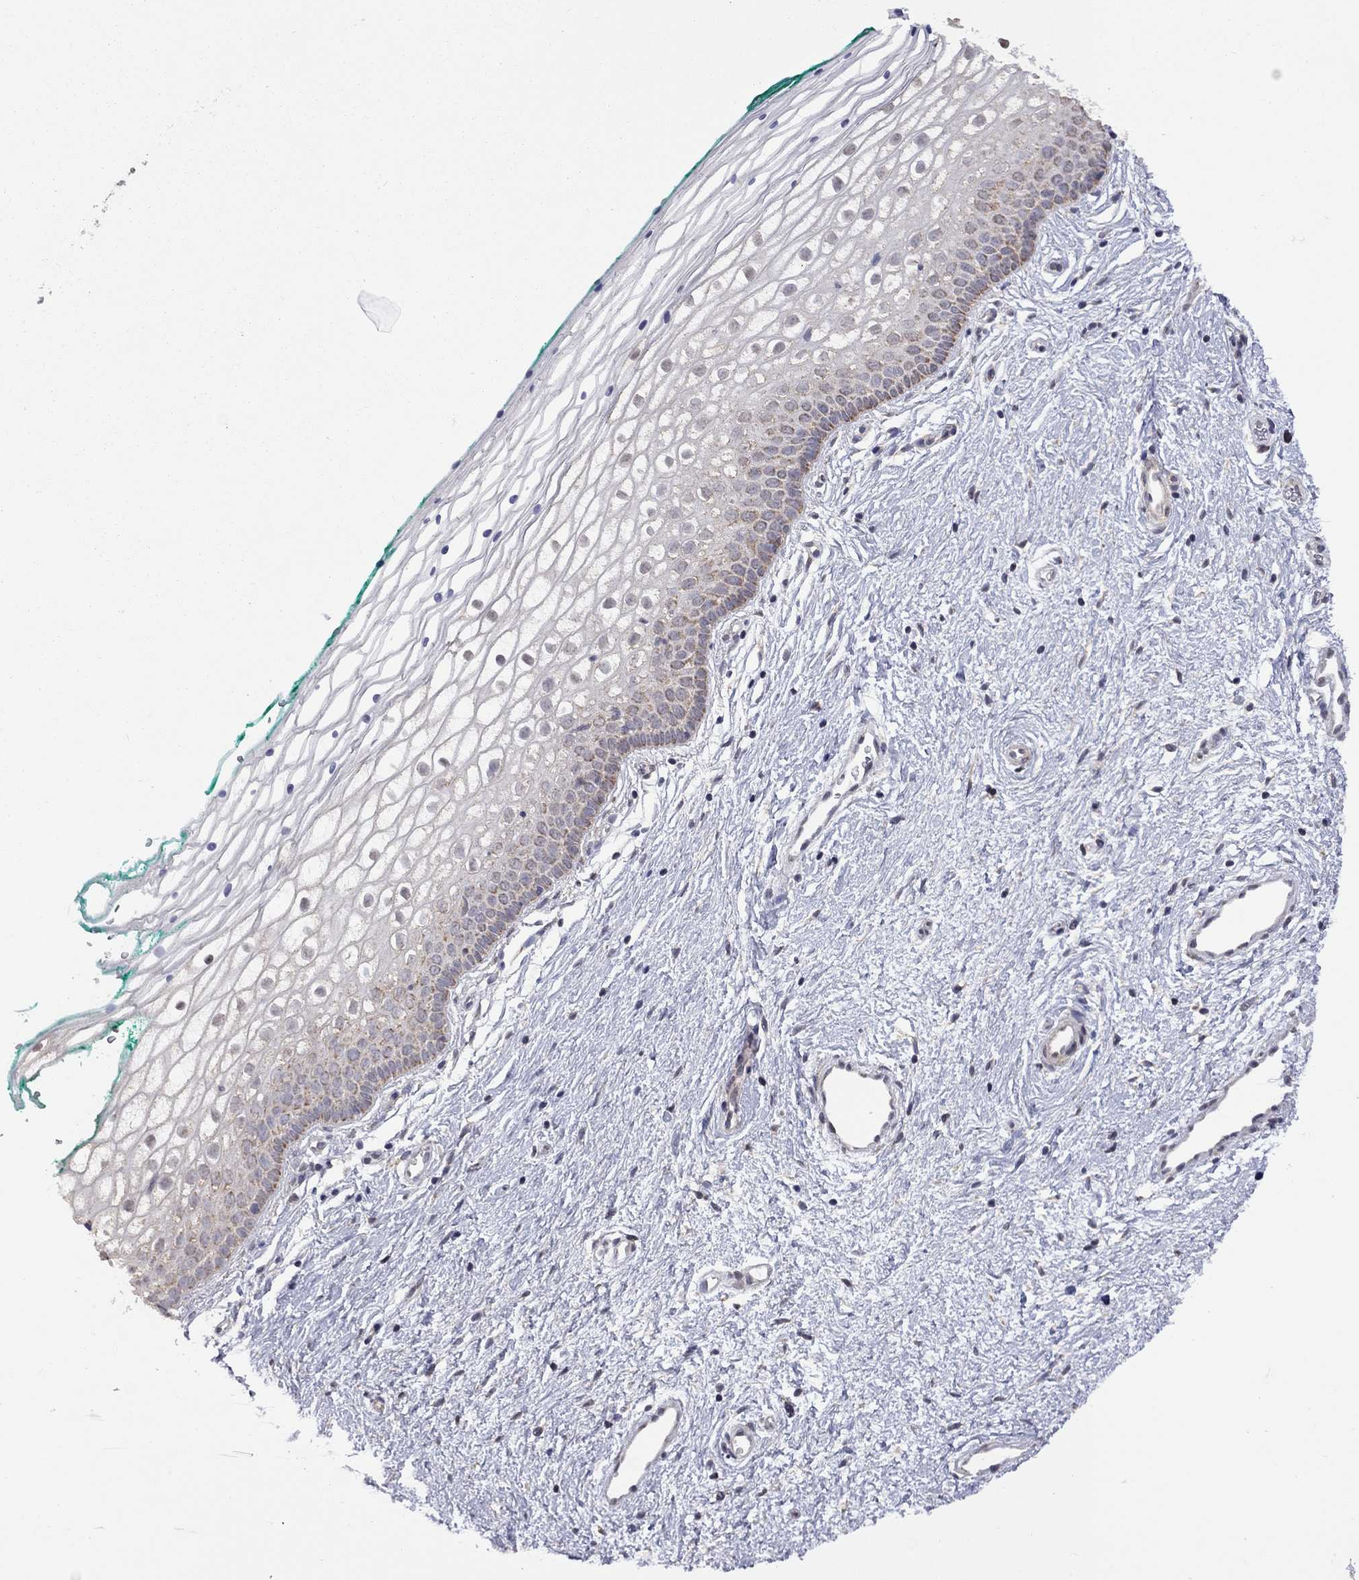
{"staining": {"intensity": "moderate", "quantity": "<25%", "location": "cytoplasmic/membranous"}, "tissue": "vagina", "cell_type": "Squamous epithelial cells", "image_type": "normal", "snomed": [{"axis": "morphology", "description": "Normal tissue, NOS"}, {"axis": "topography", "description": "Vagina"}], "caption": "Vagina was stained to show a protein in brown. There is low levels of moderate cytoplasmic/membranous staining in approximately <25% of squamous epithelial cells. (DAB (3,3'-diaminobenzidine) = brown stain, brightfield microscopy at high magnification).", "gene": "NDUFB1", "patient": {"sex": "female", "age": 36}}